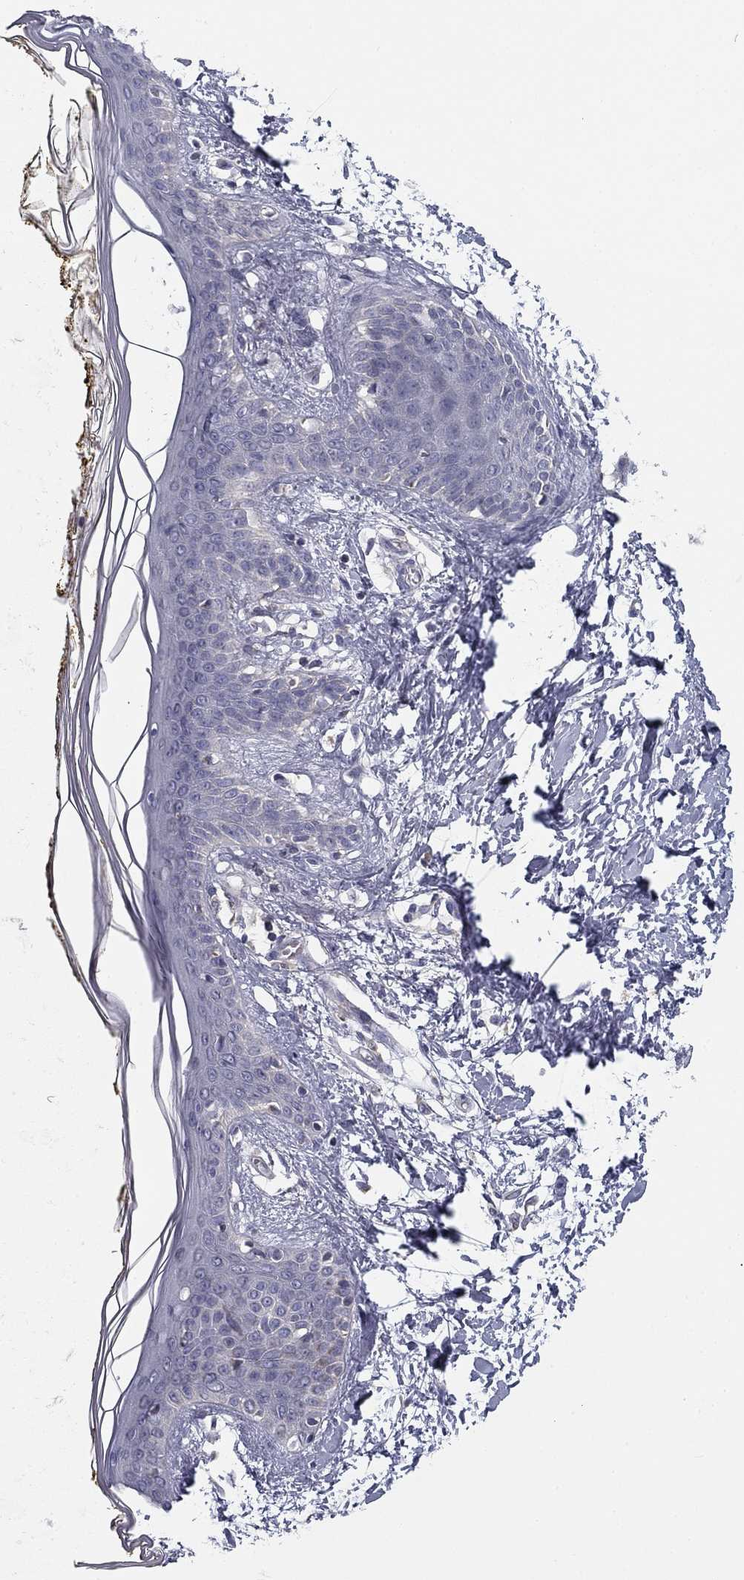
{"staining": {"intensity": "negative", "quantity": "none", "location": "none"}, "tissue": "skin", "cell_type": "Fibroblasts", "image_type": "normal", "snomed": [{"axis": "morphology", "description": "Normal tissue, NOS"}, {"axis": "topography", "description": "Skin"}], "caption": "Fibroblasts show no significant protein positivity in benign skin.", "gene": "SLC2A9", "patient": {"sex": "female", "age": 34}}